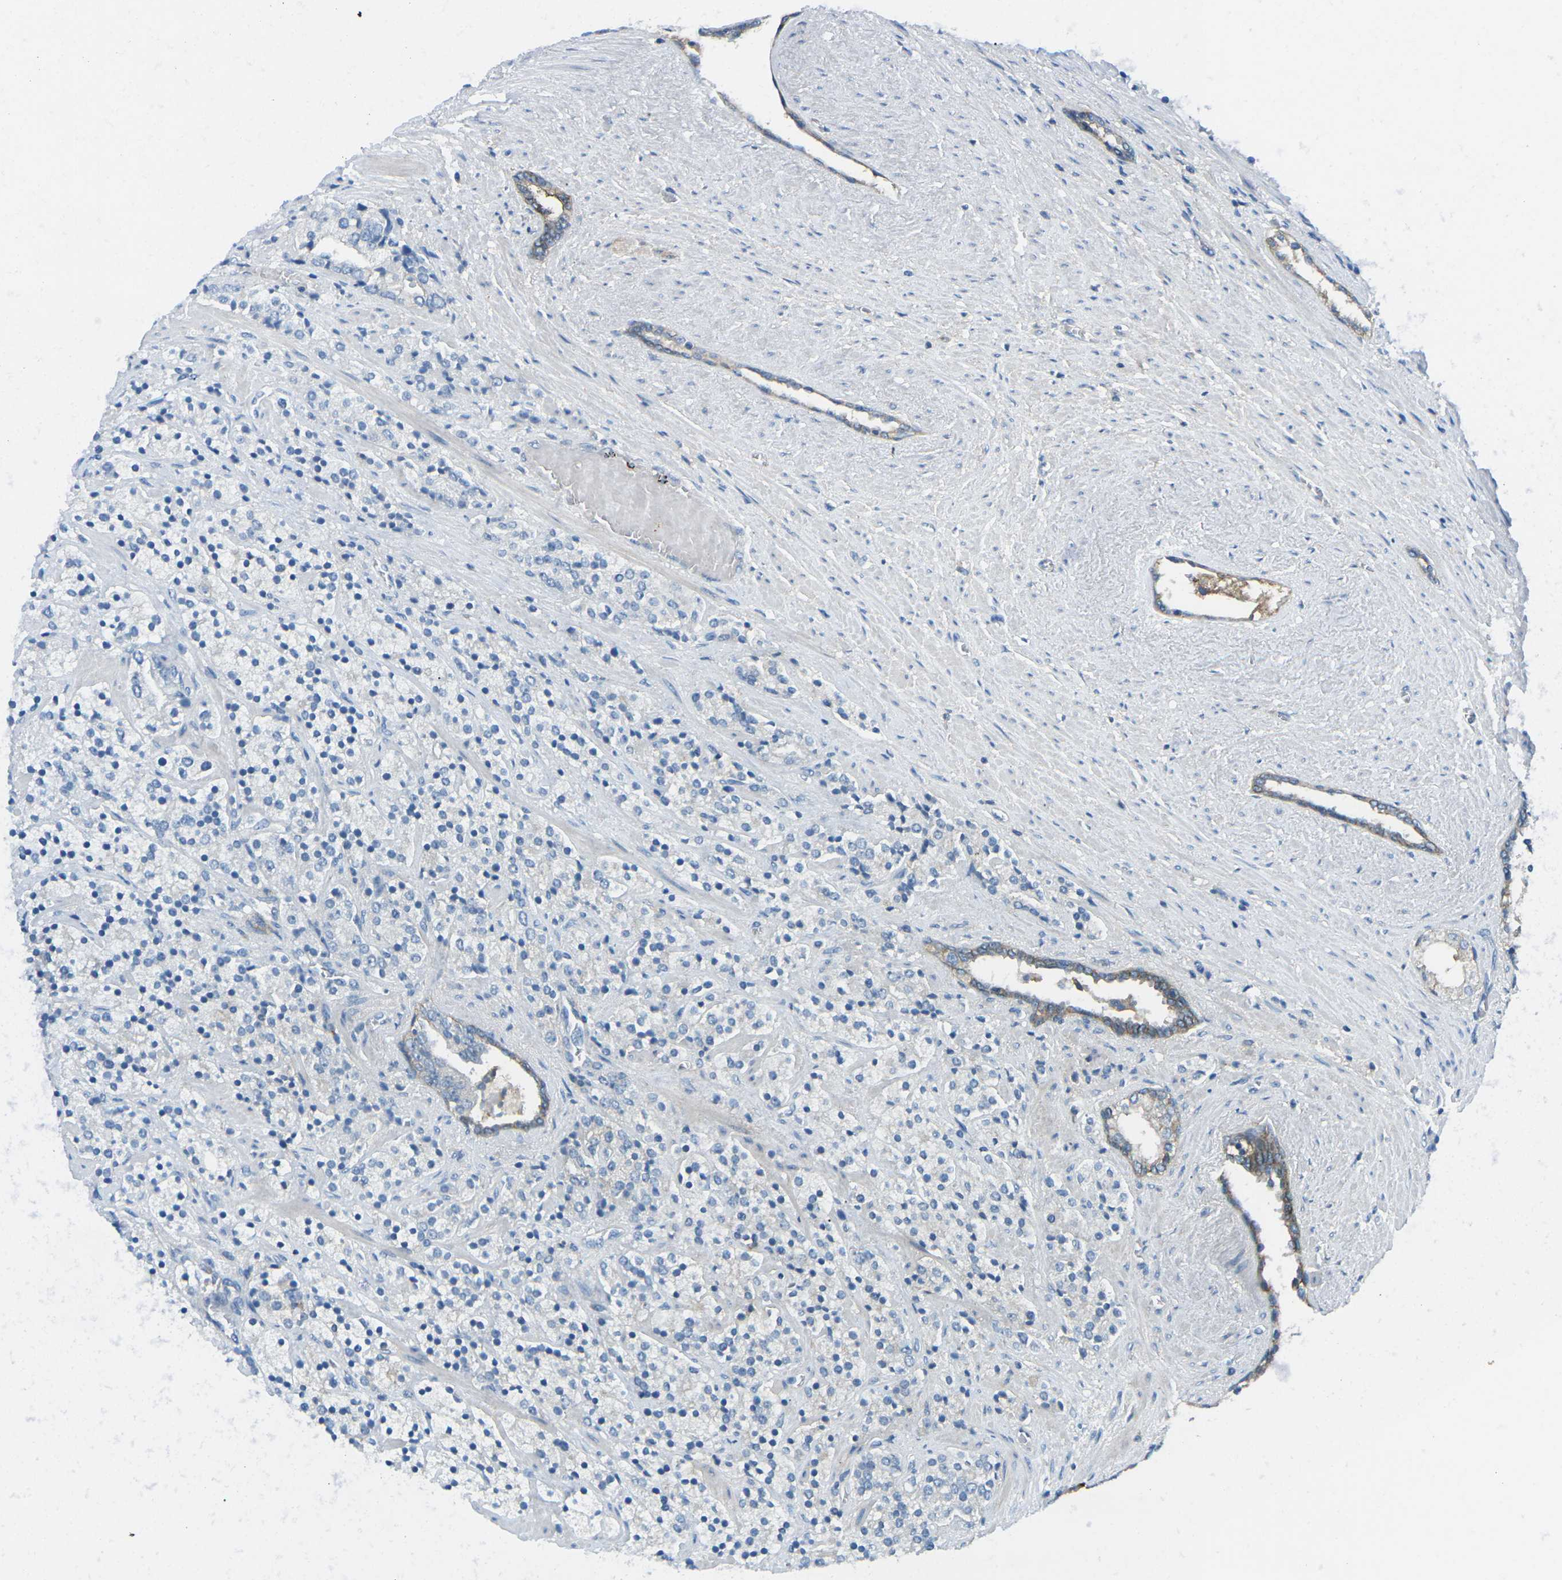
{"staining": {"intensity": "negative", "quantity": "none", "location": "none"}, "tissue": "prostate cancer", "cell_type": "Tumor cells", "image_type": "cancer", "snomed": [{"axis": "morphology", "description": "Adenocarcinoma, High grade"}, {"axis": "topography", "description": "Prostate"}], "caption": "Micrograph shows no significant protein expression in tumor cells of prostate cancer (high-grade adenocarcinoma).", "gene": "CD47", "patient": {"sex": "male", "age": 71}}